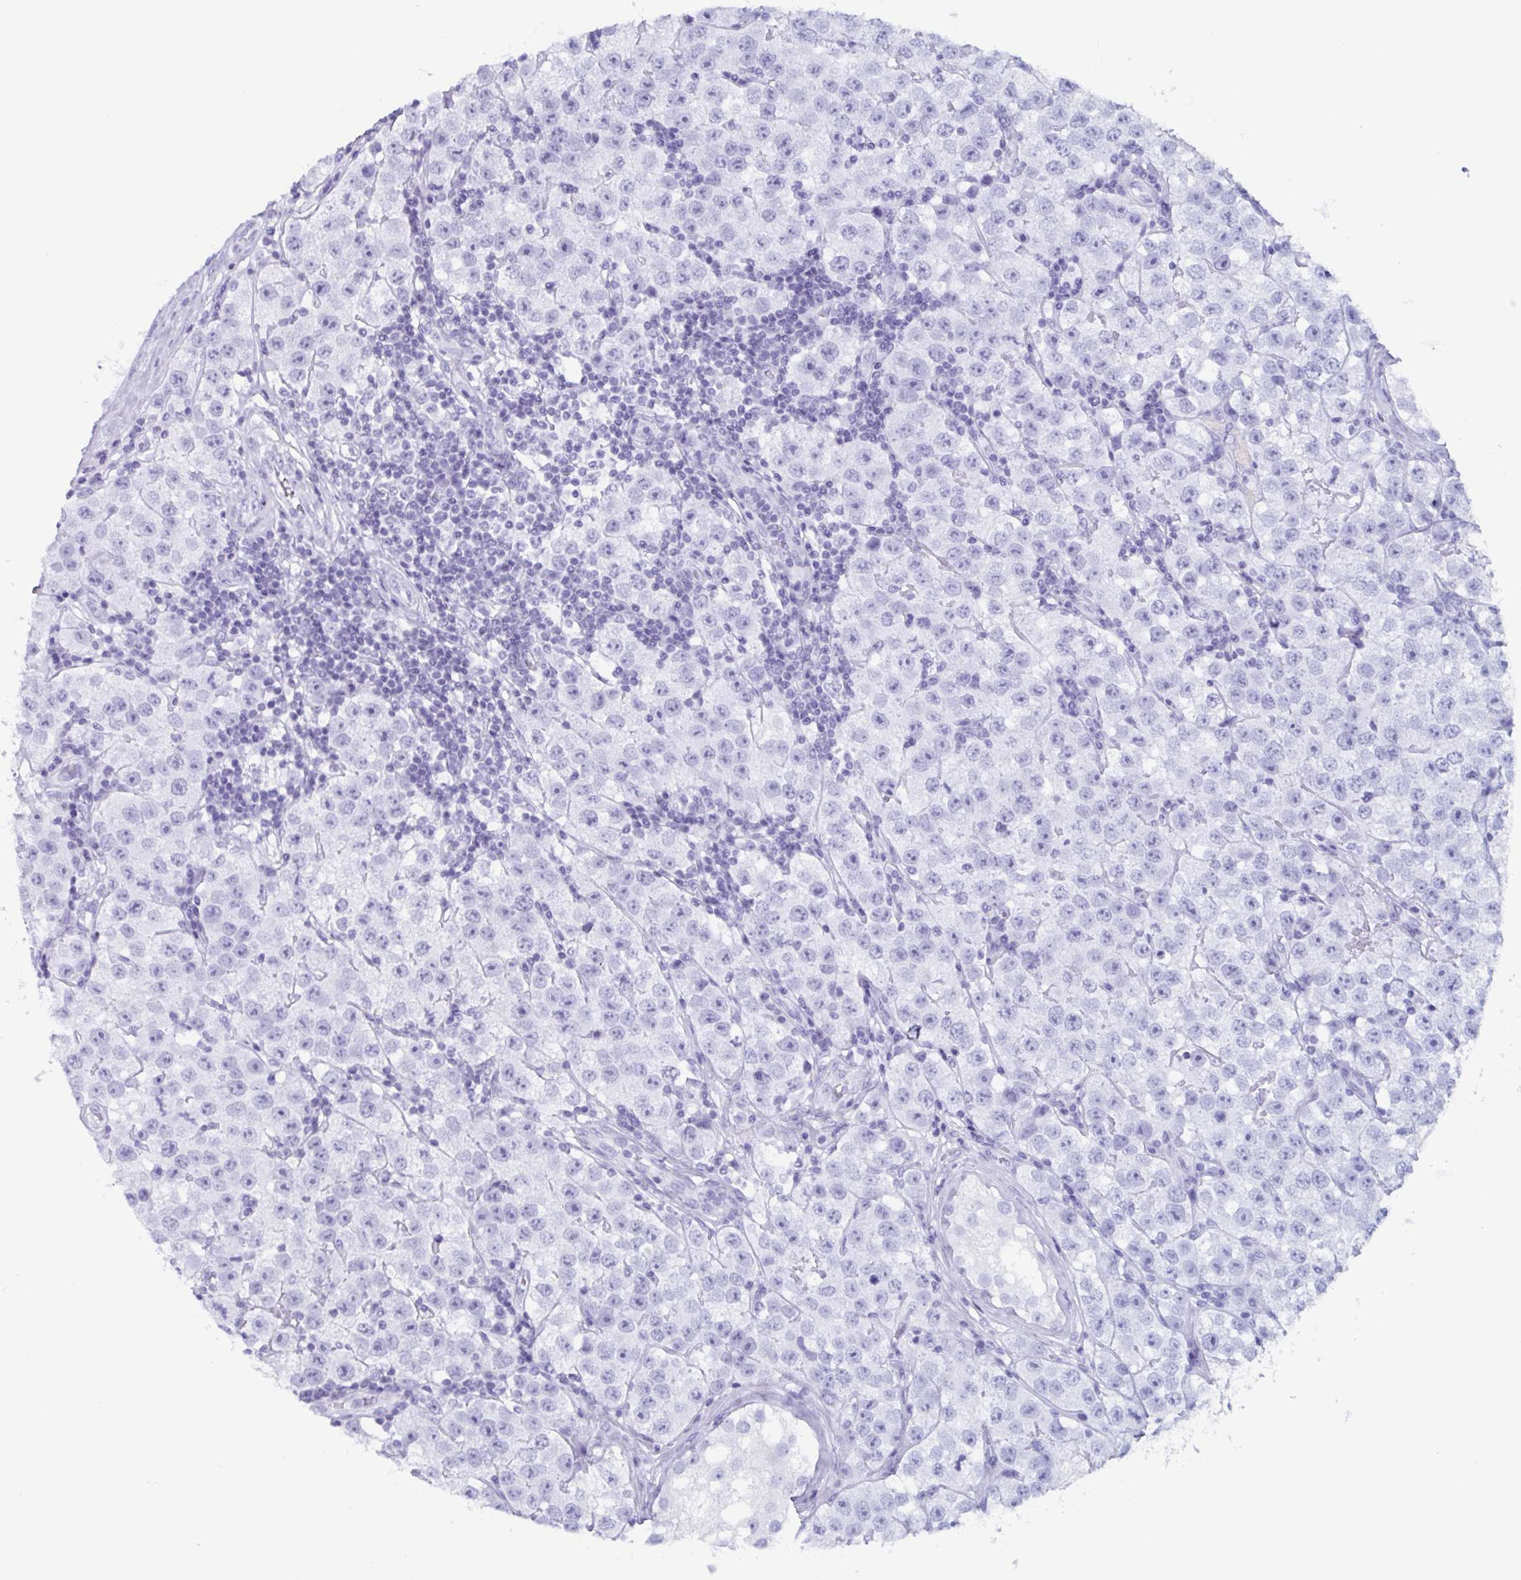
{"staining": {"intensity": "negative", "quantity": "none", "location": "none"}, "tissue": "testis cancer", "cell_type": "Tumor cells", "image_type": "cancer", "snomed": [{"axis": "morphology", "description": "Seminoma, NOS"}, {"axis": "topography", "description": "Testis"}], "caption": "Immunohistochemistry histopathology image of neoplastic tissue: testis seminoma stained with DAB (3,3'-diaminobenzidine) reveals no significant protein staining in tumor cells. The staining is performed using DAB brown chromogen with nuclei counter-stained in using hematoxylin.", "gene": "BPI", "patient": {"sex": "male", "age": 34}}